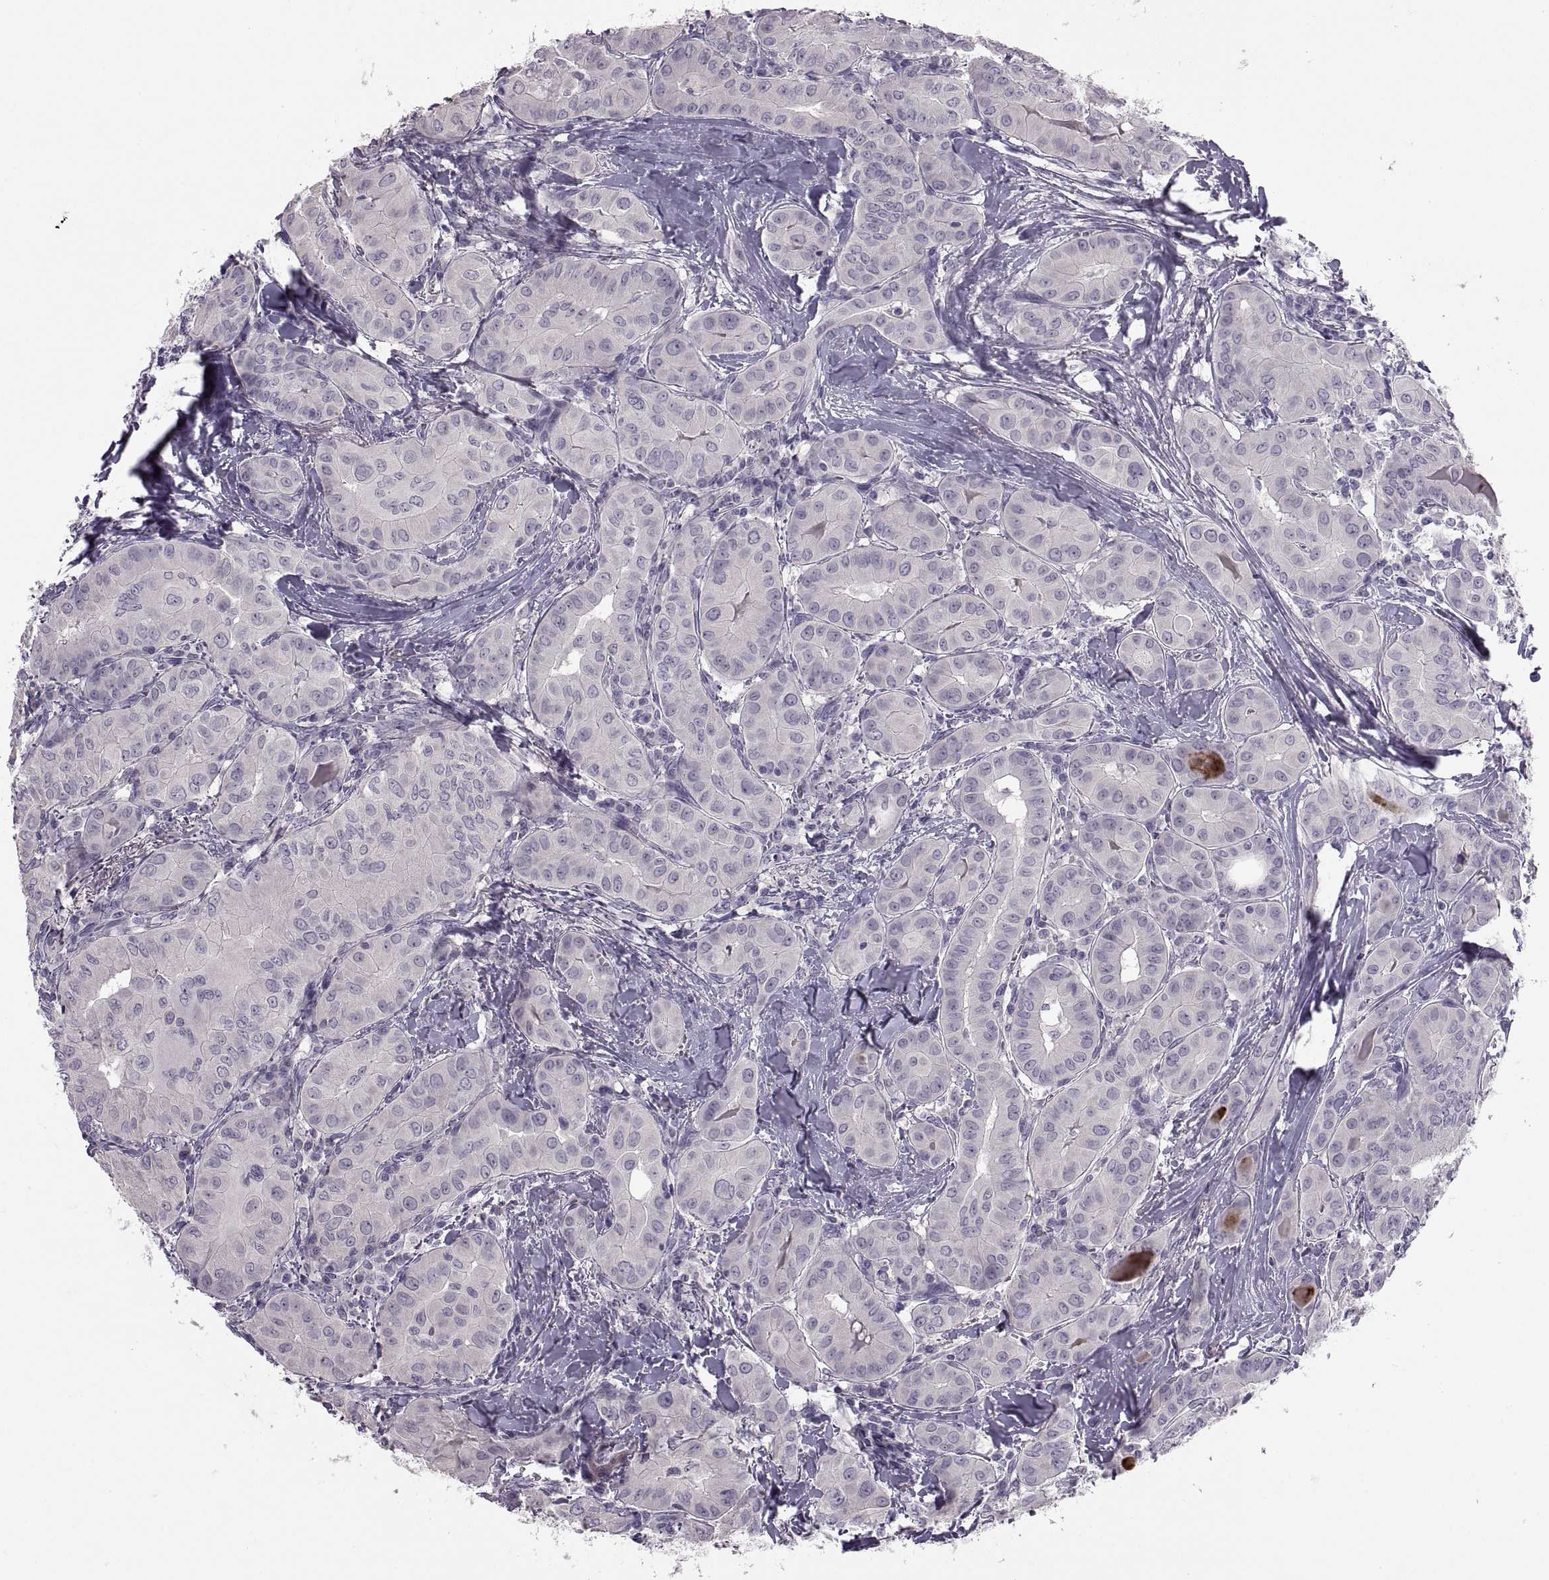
{"staining": {"intensity": "negative", "quantity": "none", "location": "none"}, "tissue": "thyroid cancer", "cell_type": "Tumor cells", "image_type": "cancer", "snomed": [{"axis": "morphology", "description": "Papillary adenocarcinoma, NOS"}, {"axis": "topography", "description": "Thyroid gland"}], "caption": "A high-resolution histopathology image shows immunohistochemistry (IHC) staining of thyroid papillary adenocarcinoma, which exhibits no significant expression in tumor cells. Nuclei are stained in blue.", "gene": "BSPH1", "patient": {"sex": "female", "age": 37}}